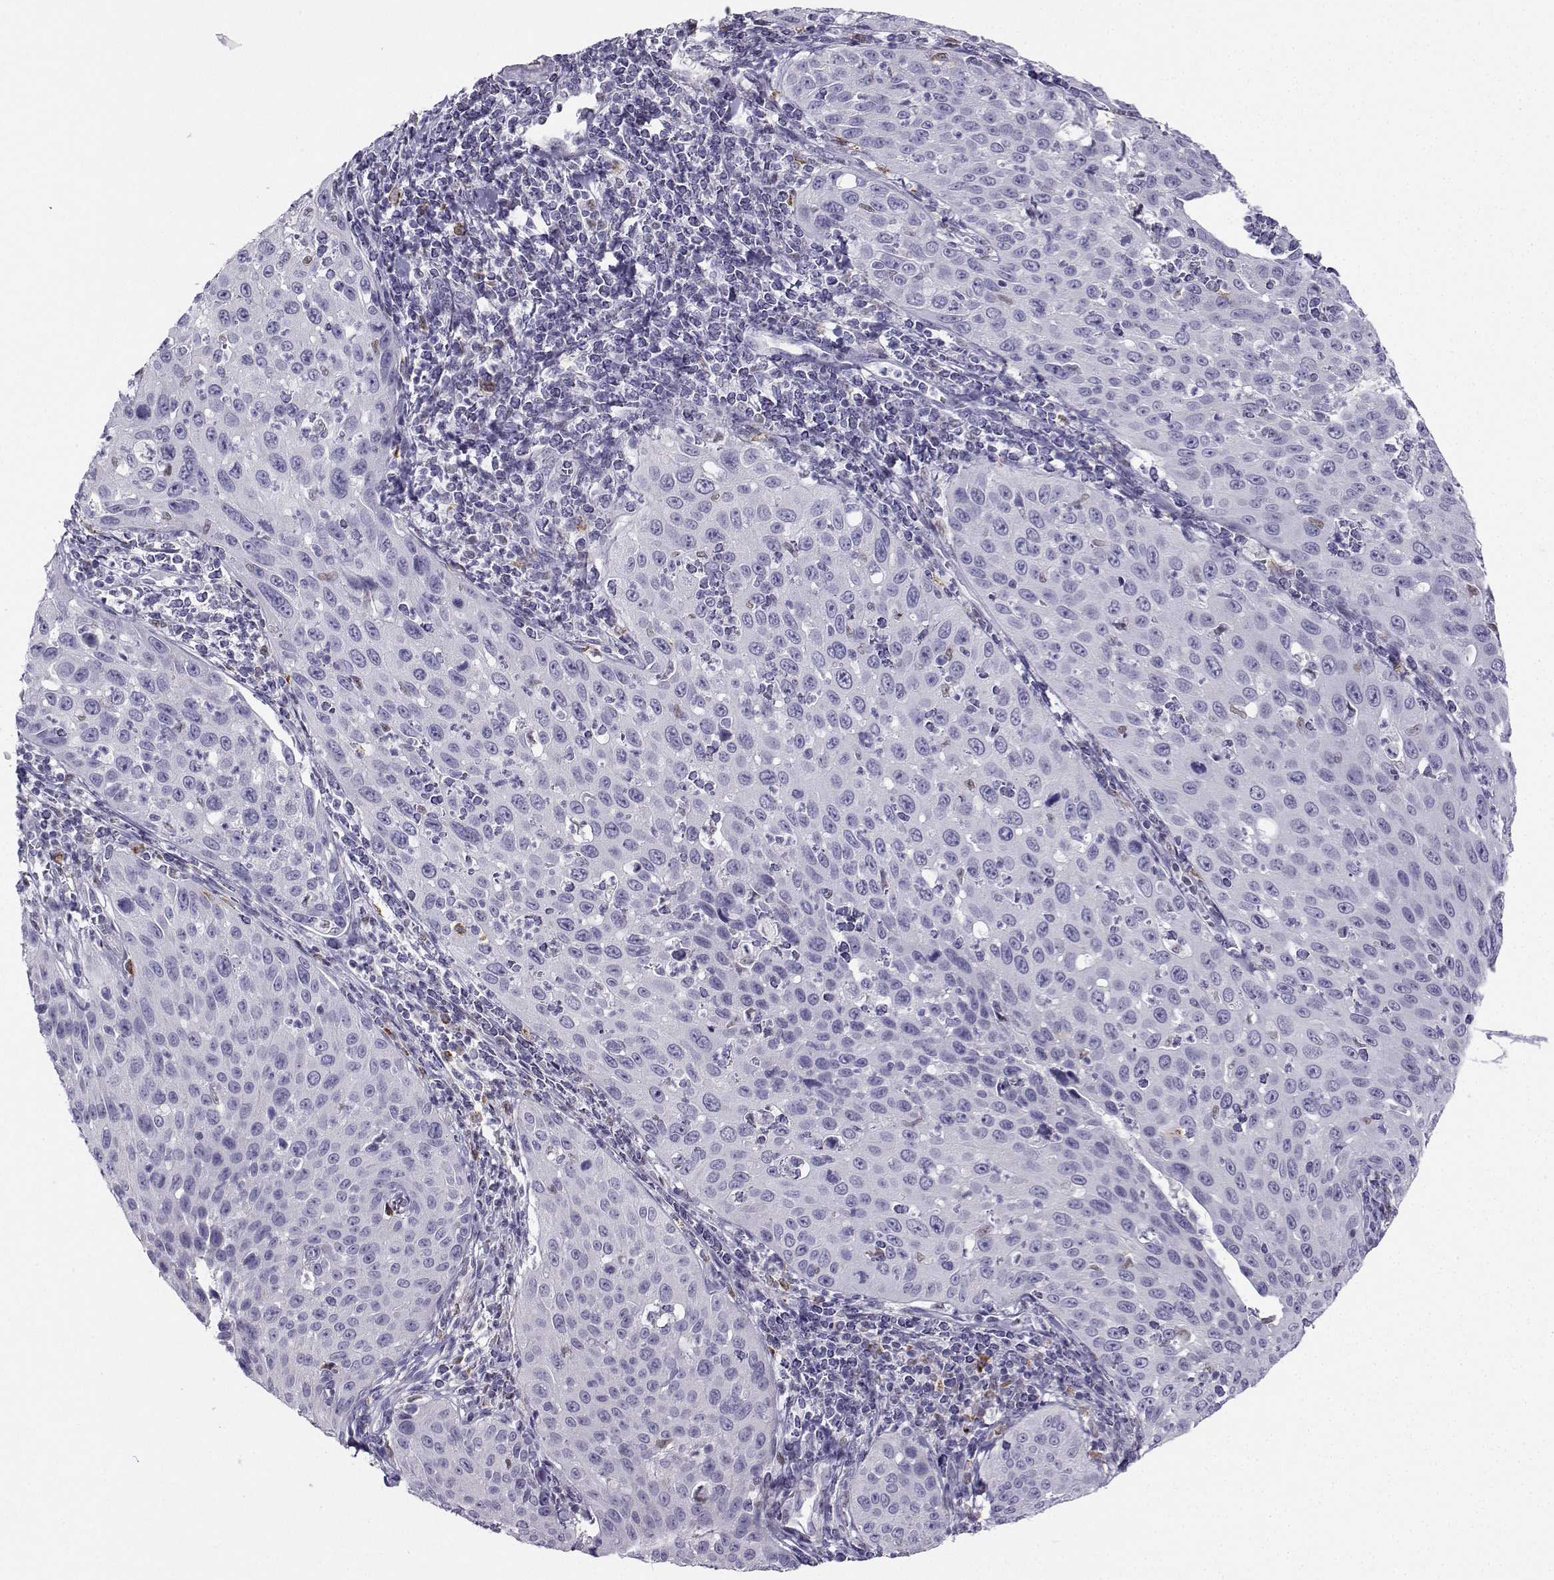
{"staining": {"intensity": "negative", "quantity": "none", "location": "none"}, "tissue": "cervical cancer", "cell_type": "Tumor cells", "image_type": "cancer", "snomed": [{"axis": "morphology", "description": "Squamous cell carcinoma, NOS"}, {"axis": "topography", "description": "Cervix"}], "caption": "Immunohistochemistry (IHC) of cervical cancer (squamous cell carcinoma) displays no staining in tumor cells.", "gene": "DCLK3", "patient": {"sex": "female", "age": 26}}